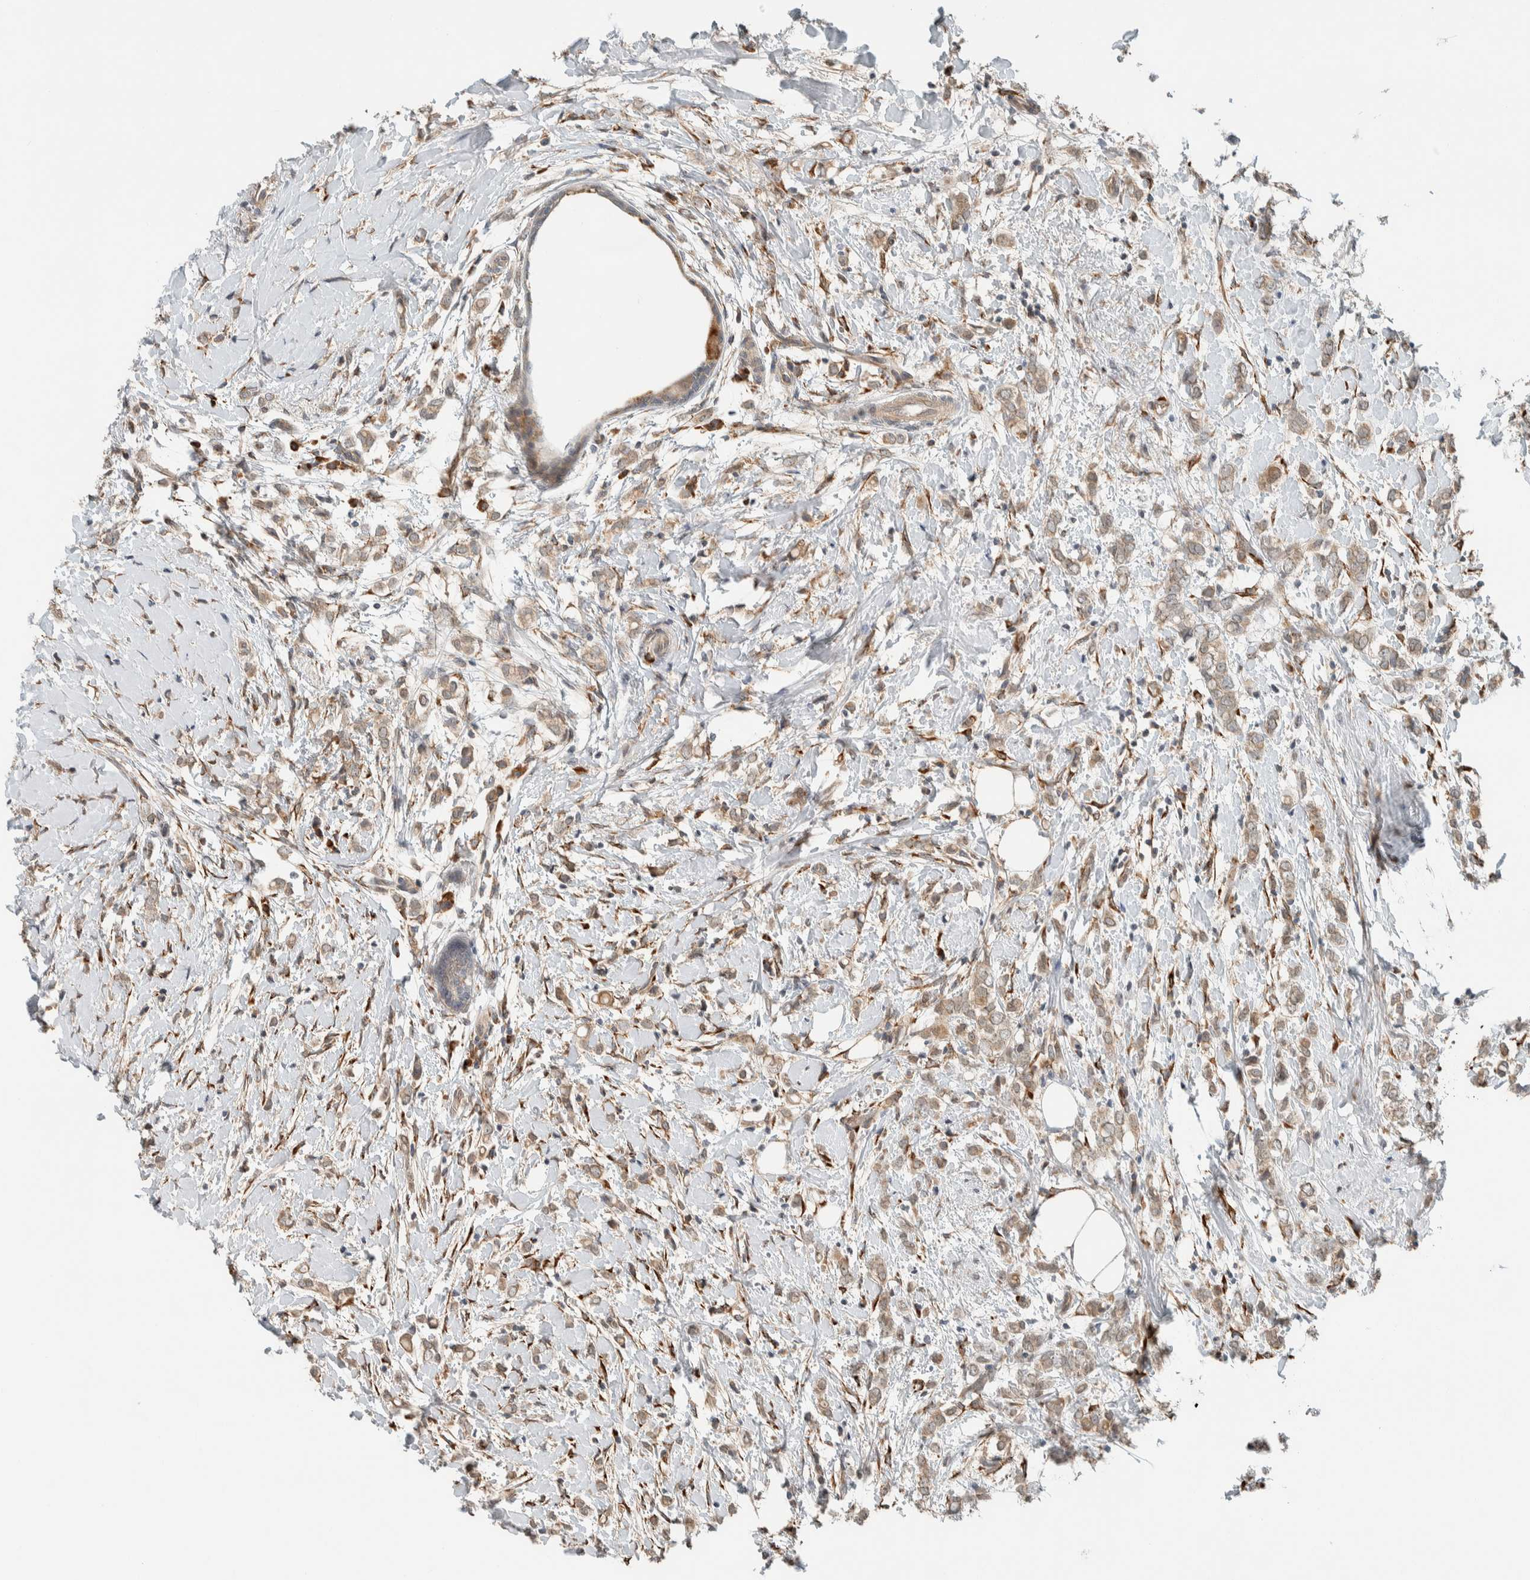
{"staining": {"intensity": "weak", "quantity": ">75%", "location": "cytoplasmic/membranous"}, "tissue": "breast cancer", "cell_type": "Tumor cells", "image_type": "cancer", "snomed": [{"axis": "morphology", "description": "Normal tissue, NOS"}, {"axis": "morphology", "description": "Lobular carcinoma"}, {"axis": "topography", "description": "Breast"}], "caption": "A photomicrograph of human breast cancer stained for a protein demonstrates weak cytoplasmic/membranous brown staining in tumor cells. The protein of interest is shown in brown color, while the nuclei are stained blue.", "gene": "CTBP2", "patient": {"sex": "female", "age": 47}}